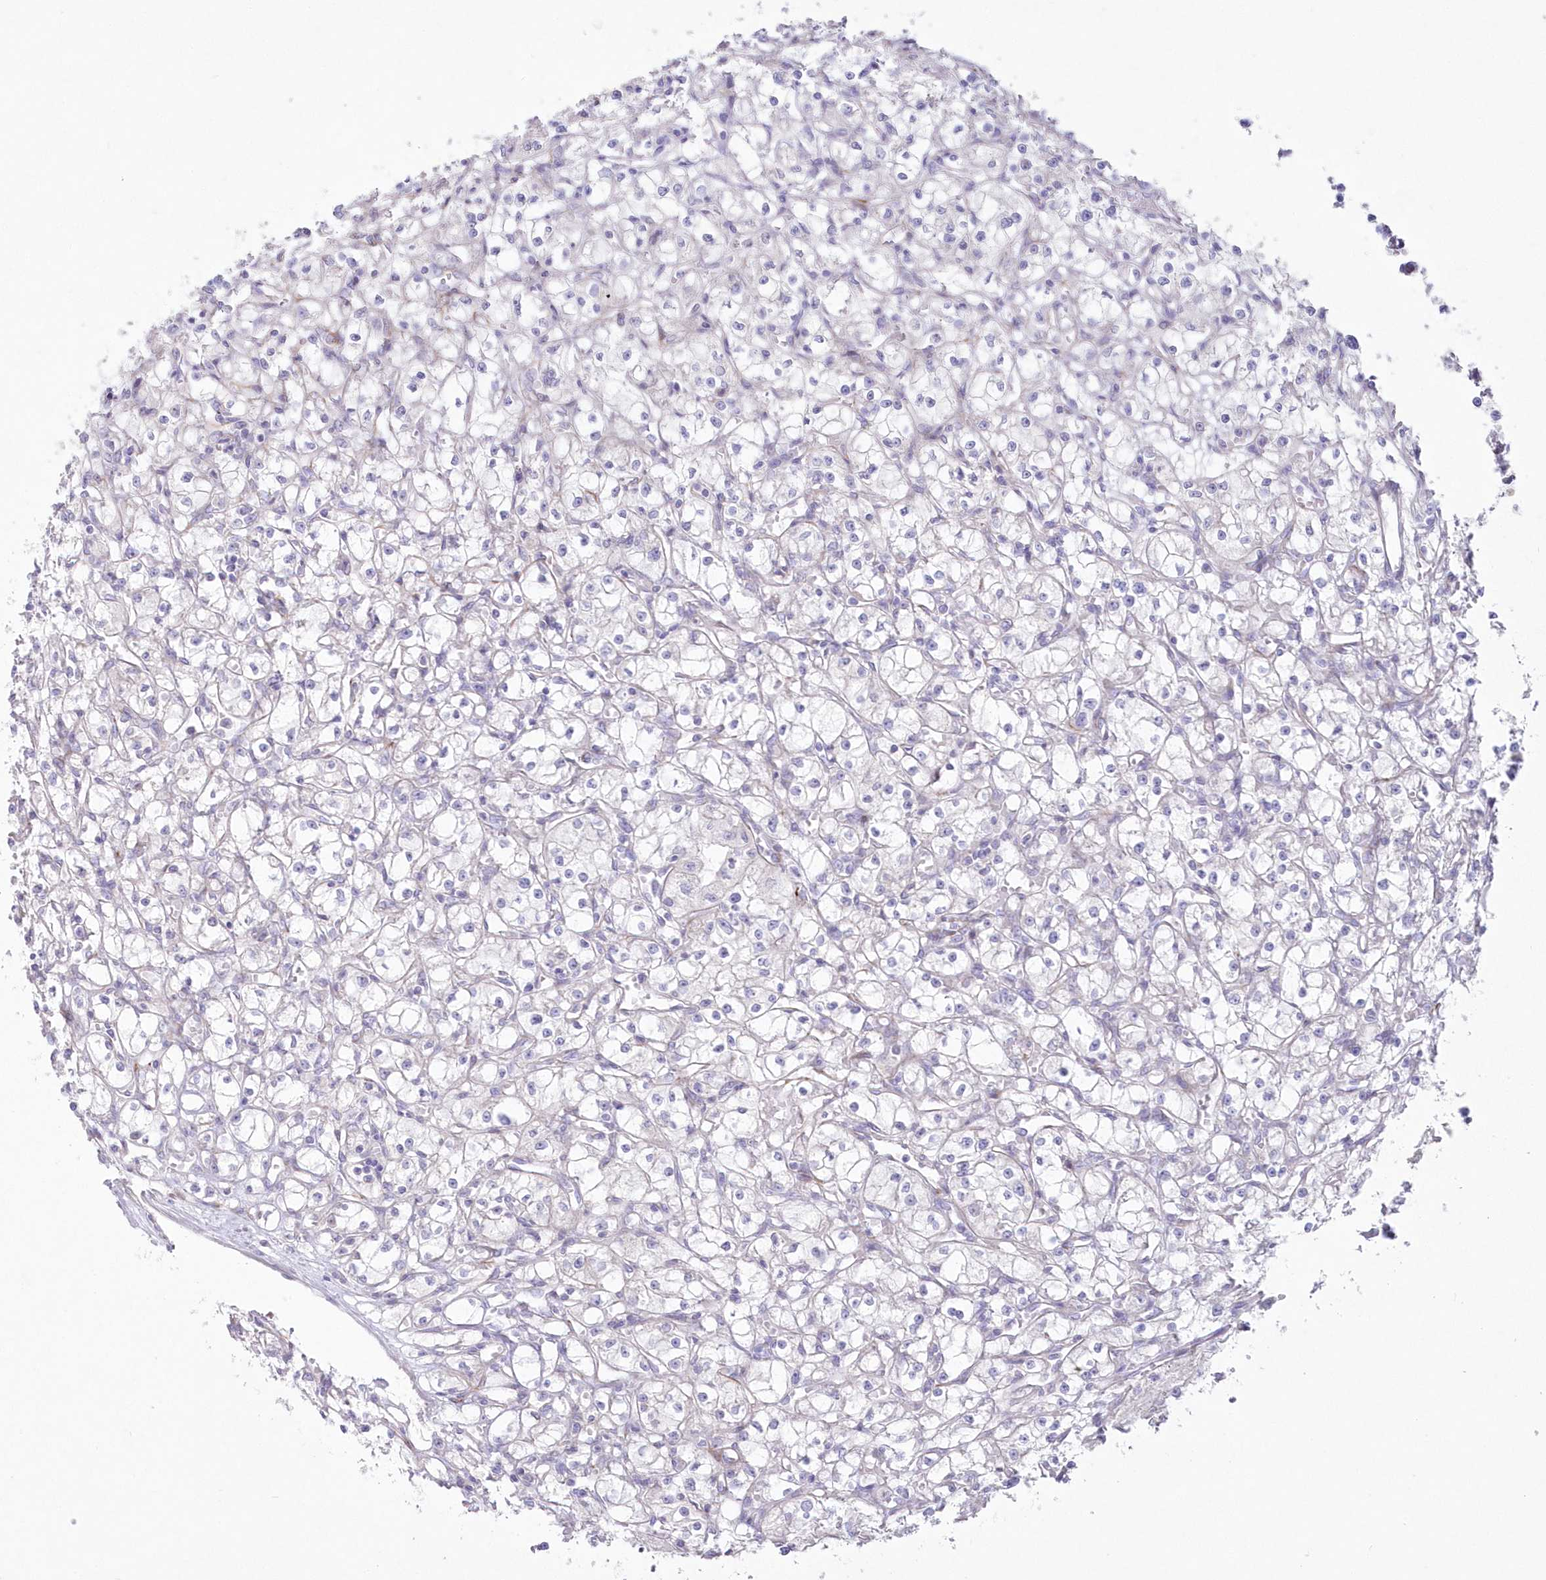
{"staining": {"intensity": "negative", "quantity": "none", "location": "none"}, "tissue": "renal cancer", "cell_type": "Tumor cells", "image_type": "cancer", "snomed": [{"axis": "morphology", "description": "Adenocarcinoma, NOS"}, {"axis": "topography", "description": "Kidney"}], "caption": "Immunohistochemical staining of renal adenocarcinoma demonstrates no significant positivity in tumor cells.", "gene": "ZNF843", "patient": {"sex": "male", "age": 56}}